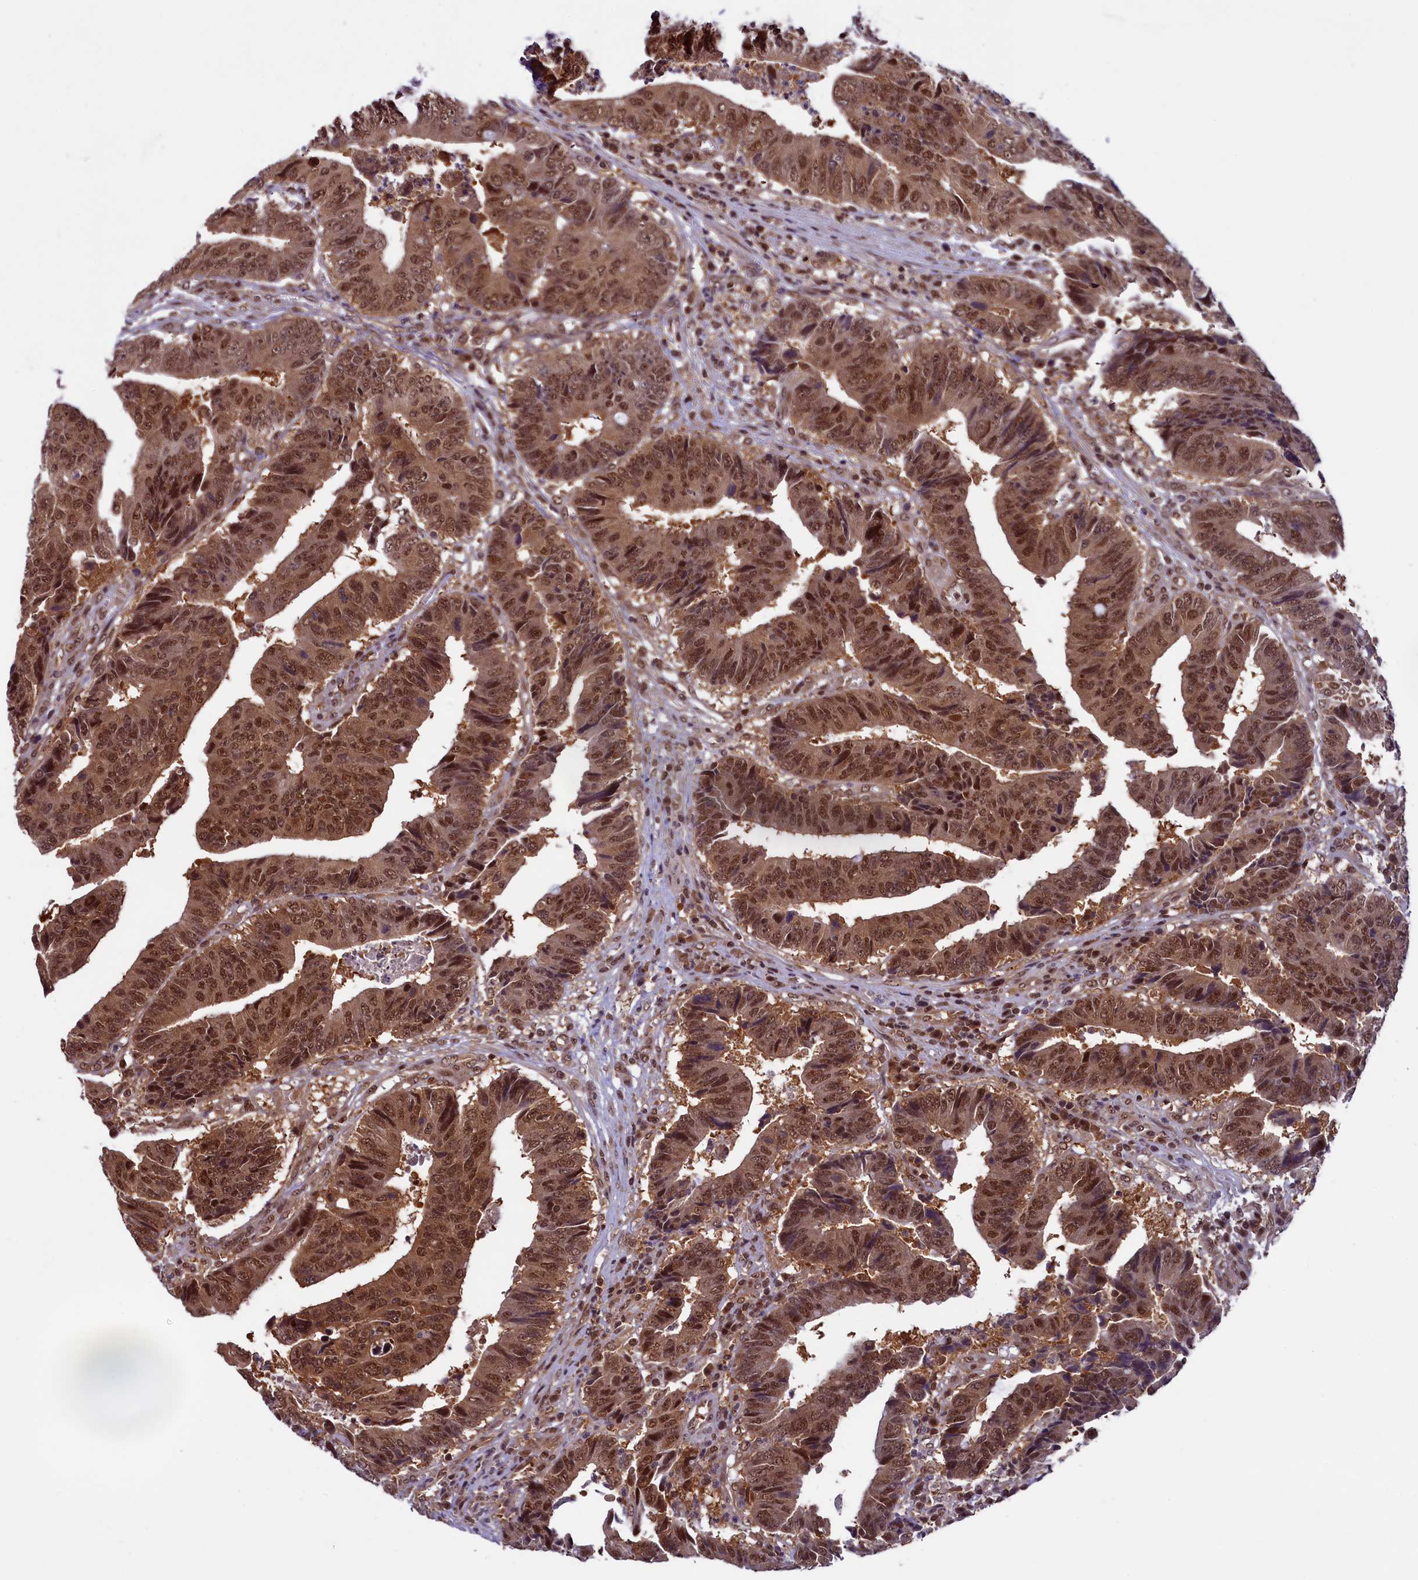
{"staining": {"intensity": "moderate", "quantity": ">75%", "location": "cytoplasmic/membranous,nuclear"}, "tissue": "colorectal cancer", "cell_type": "Tumor cells", "image_type": "cancer", "snomed": [{"axis": "morphology", "description": "Adenocarcinoma, NOS"}, {"axis": "topography", "description": "Rectum"}], "caption": "DAB immunohistochemical staining of colorectal adenocarcinoma shows moderate cytoplasmic/membranous and nuclear protein staining in about >75% of tumor cells.", "gene": "SLC7A6OS", "patient": {"sex": "male", "age": 84}}